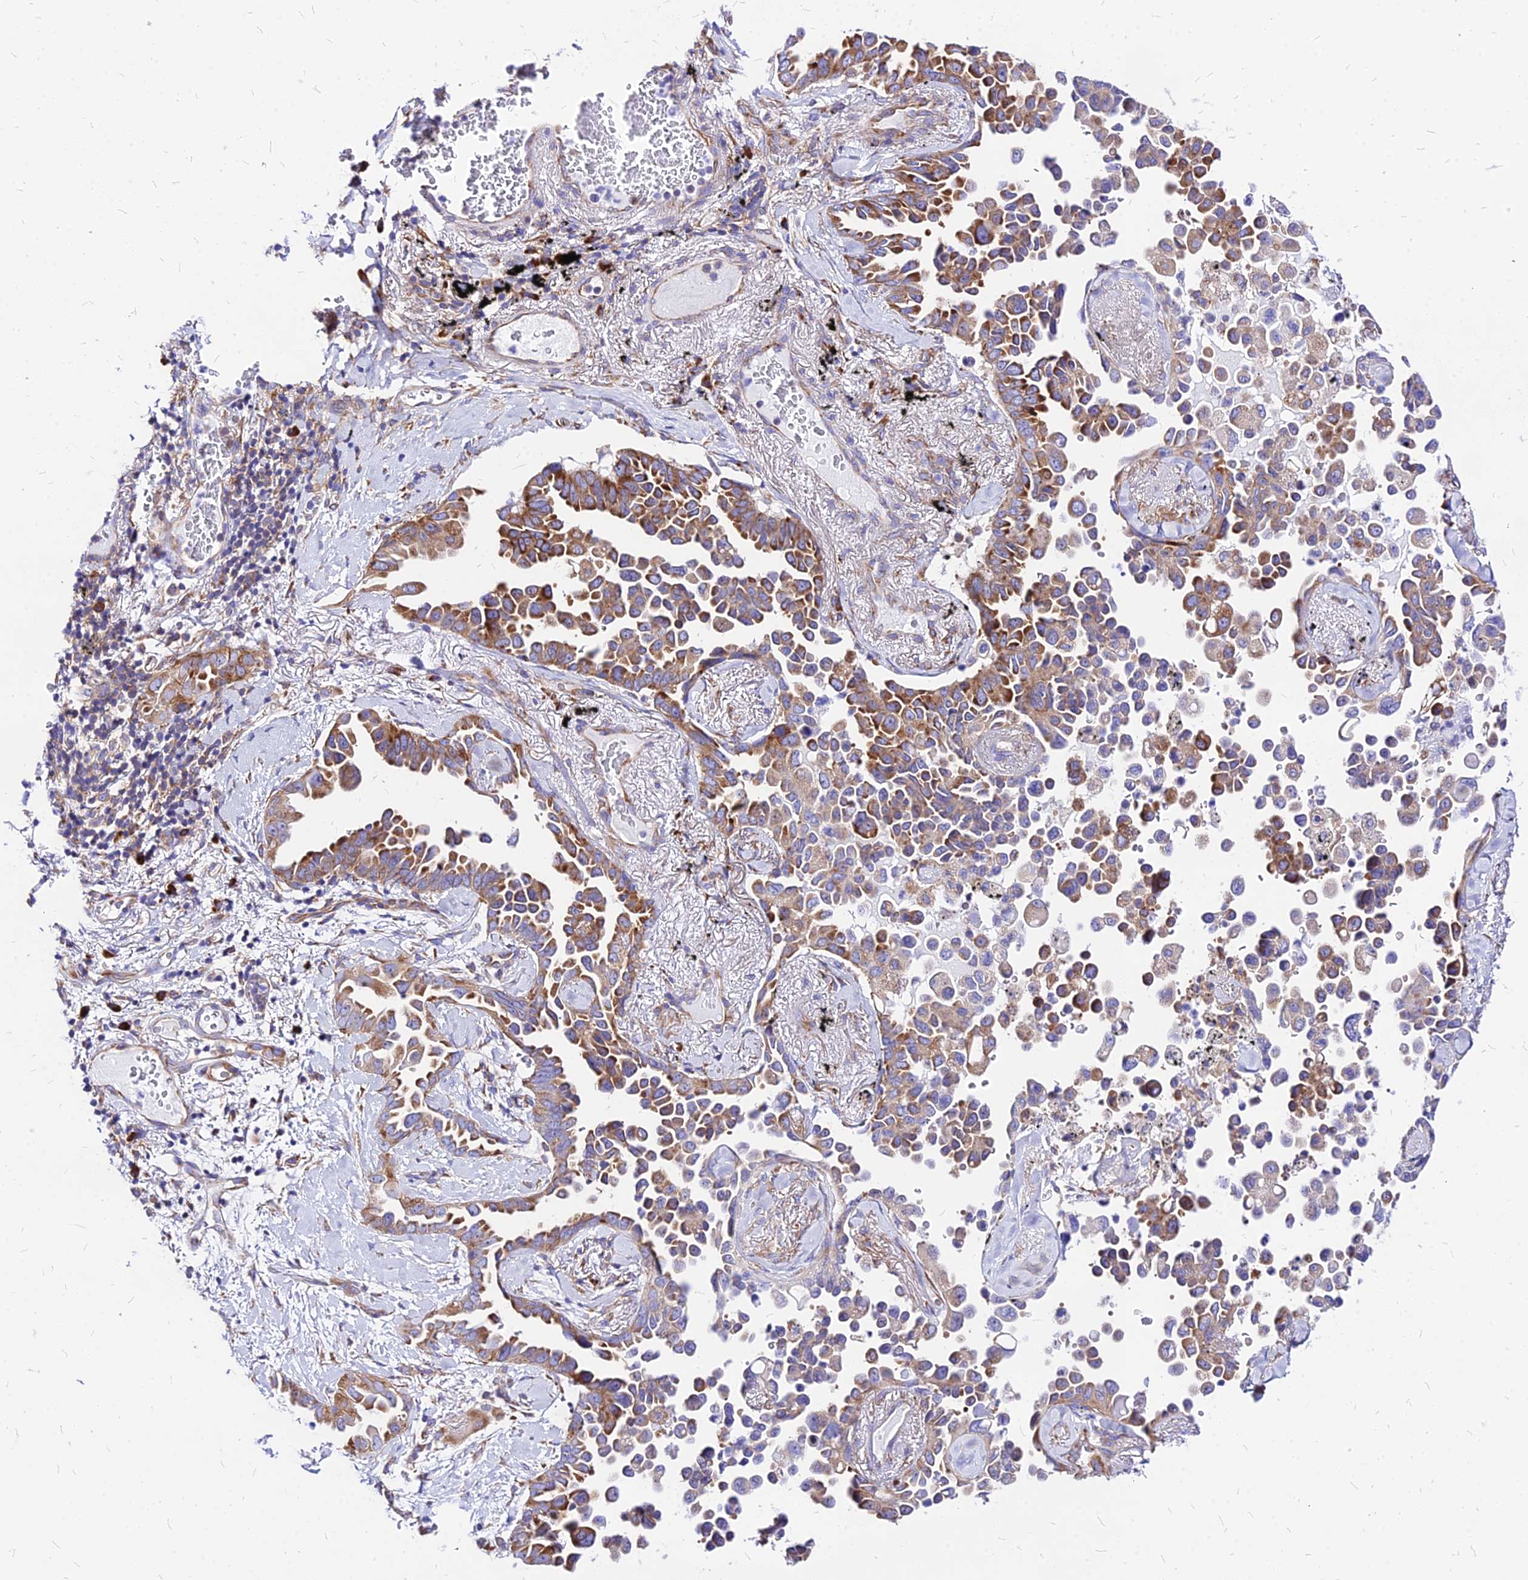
{"staining": {"intensity": "moderate", "quantity": ">75%", "location": "cytoplasmic/membranous"}, "tissue": "lung cancer", "cell_type": "Tumor cells", "image_type": "cancer", "snomed": [{"axis": "morphology", "description": "Adenocarcinoma, NOS"}, {"axis": "topography", "description": "Lung"}], "caption": "Tumor cells show medium levels of moderate cytoplasmic/membranous staining in approximately >75% of cells in lung cancer (adenocarcinoma).", "gene": "RPL19", "patient": {"sex": "female", "age": 67}}